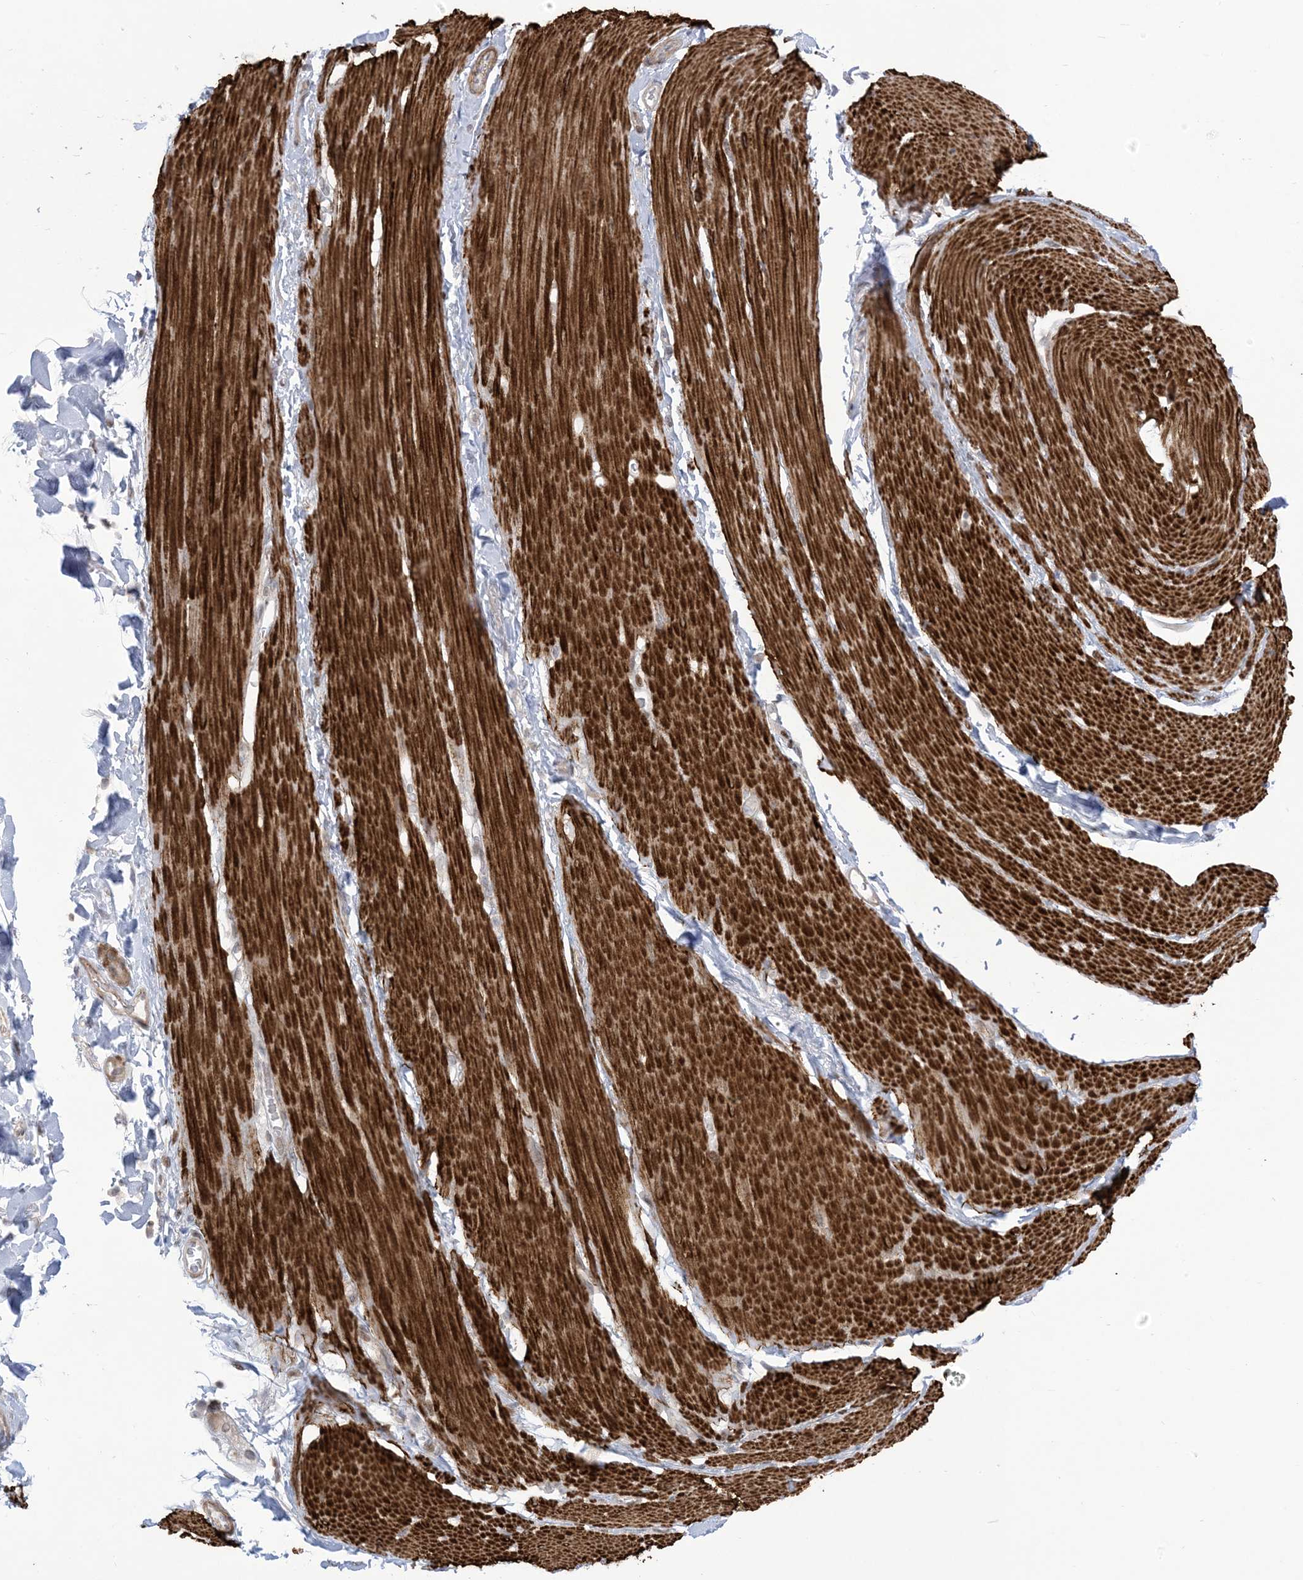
{"staining": {"intensity": "strong", "quantity": ">75%", "location": "cytoplasmic/membranous"}, "tissue": "smooth muscle", "cell_type": "Smooth muscle cells", "image_type": "normal", "snomed": [{"axis": "morphology", "description": "Normal tissue, NOS"}, {"axis": "topography", "description": "Smooth muscle"}, {"axis": "topography", "description": "Small intestine"}], "caption": "Benign smooth muscle reveals strong cytoplasmic/membranous staining in approximately >75% of smooth muscle cells (Stains: DAB (3,3'-diaminobenzidine) in brown, nuclei in blue, Microscopy: brightfield microscopy at high magnification)..", "gene": "AFTPH", "patient": {"sex": "female", "age": 84}}